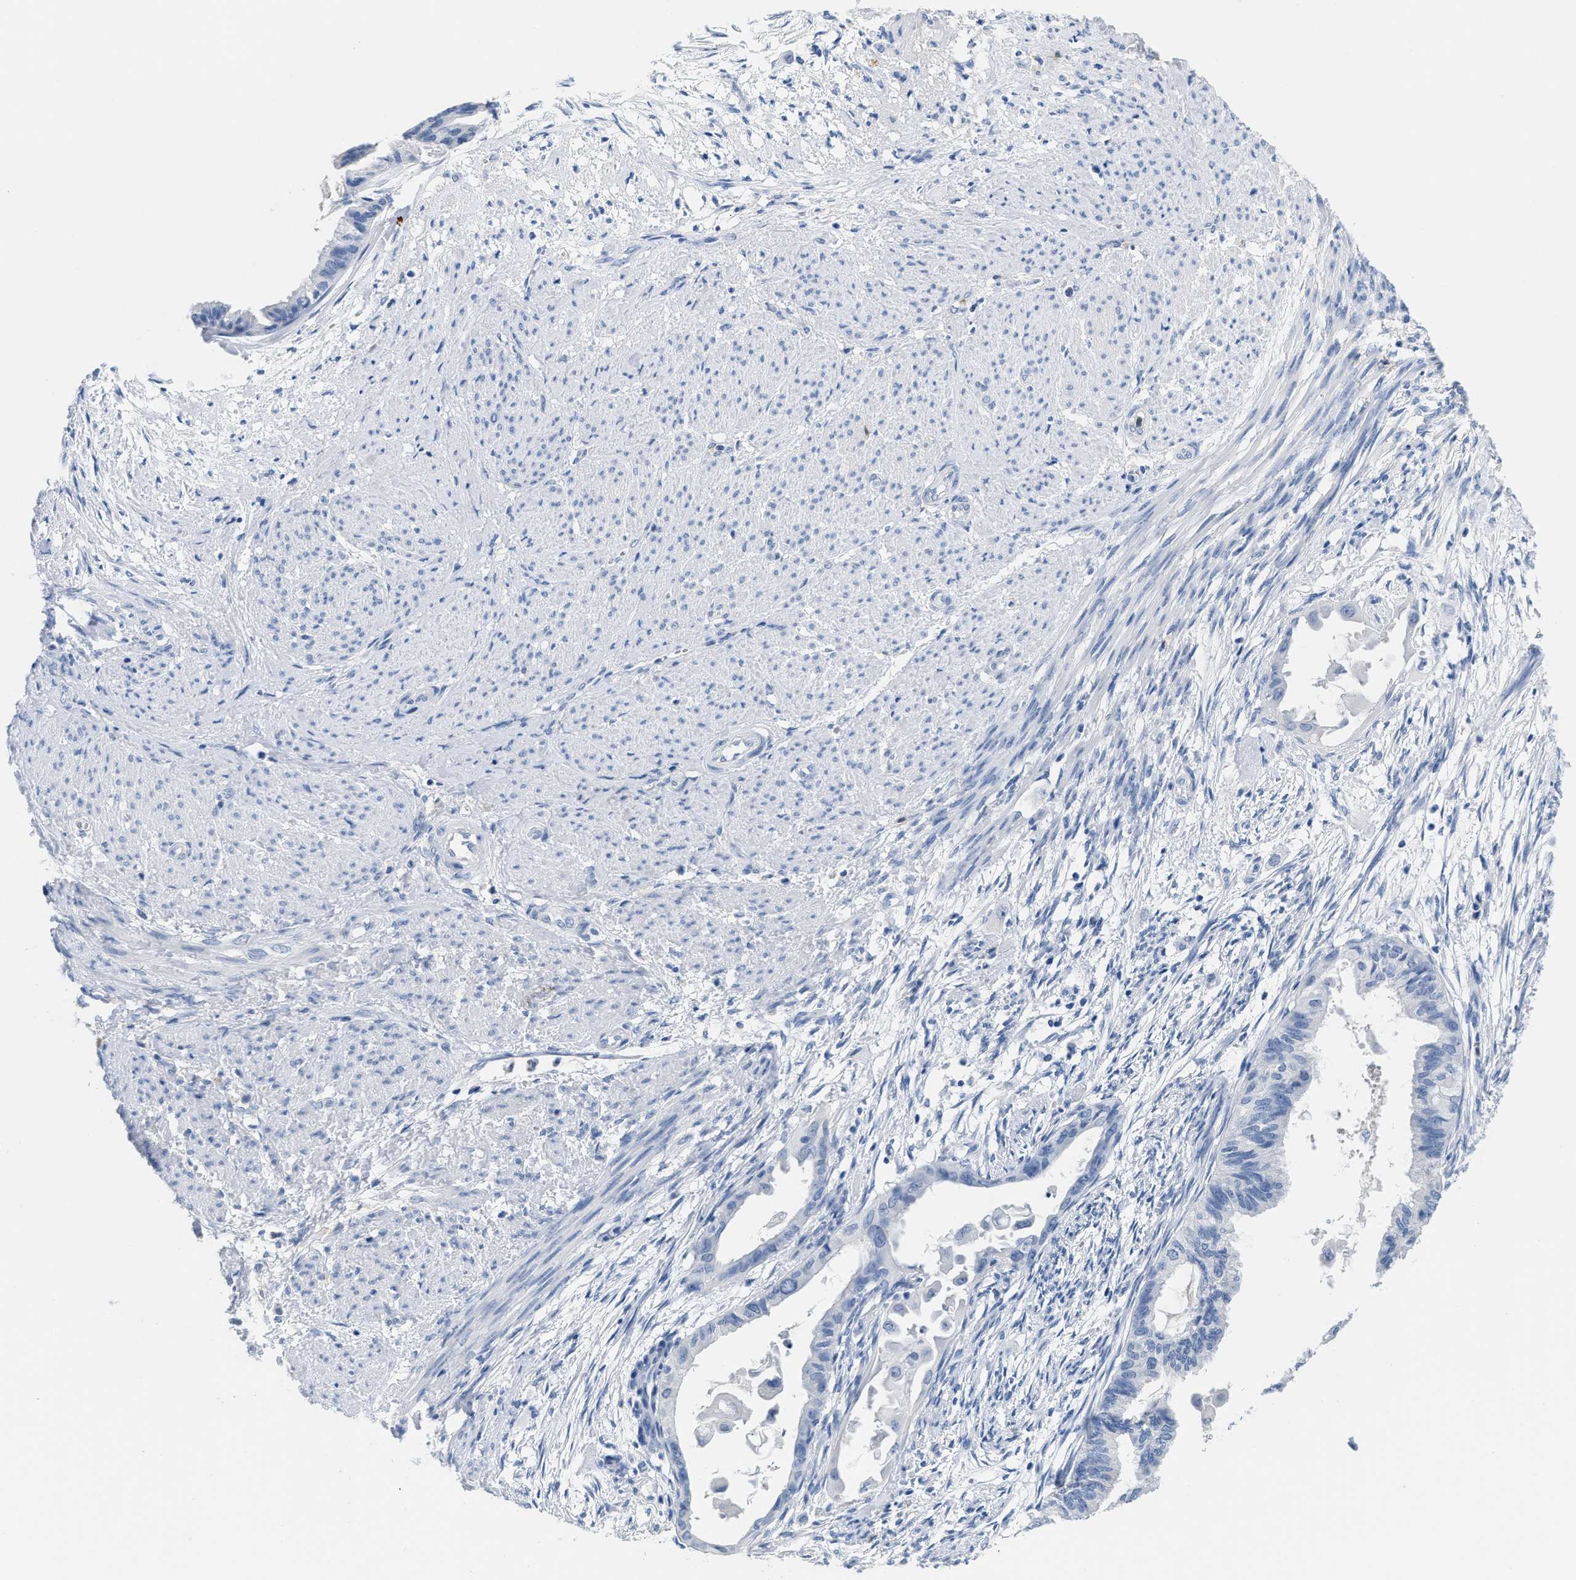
{"staining": {"intensity": "negative", "quantity": "none", "location": "none"}, "tissue": "cervical cancer", "cell_type": "Tumor cells", "image_type": "cancer", "snomed": [{"axis": "morphology", "description": "Normal tissue, NOS"}, {"axis": "morphology", "description": "Adenocarcinoma, NOS"}, {"axis": "topography", "description": "Cervix"}, {"axis": "topography", "description": "Endometrium"}], "caption": "Immunohistochemical staining of cervical cancer shows no significant expression in tumor cells.", "gene": "CR1", "patient": {"sex": "female", "age": 86}}